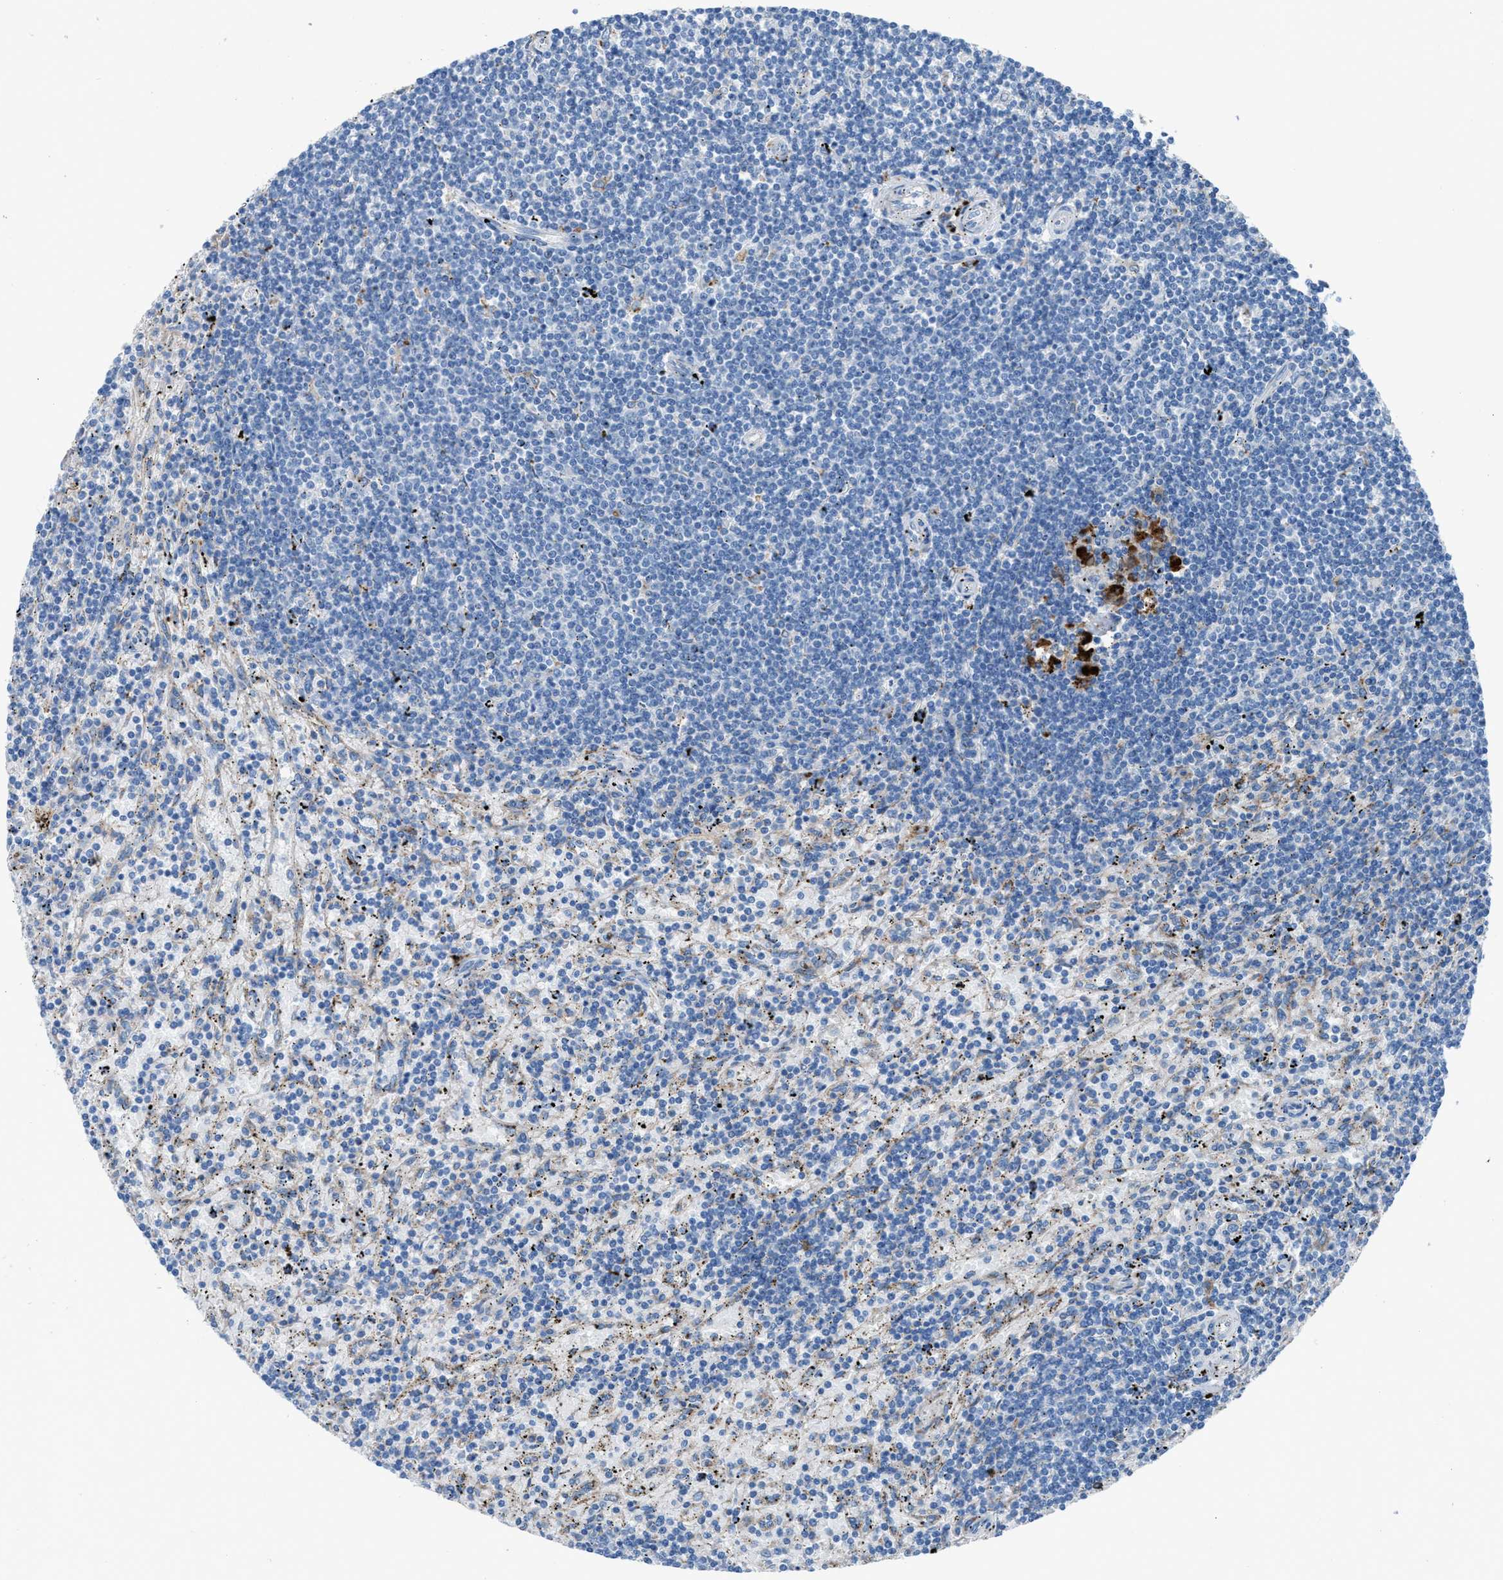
{"staining": {"intensity": "negative", "quantity": "none", "location": "none"}, "tissue": "lymphoma", "cell_type": "Tumor cells", "image_type": "cancer", "snomed": [{"axis": "morphology", "description": "Malignant lymphoma, non-Hodgkin's type, Low grade"}, {"axis": "topography", "description": "Spleen"}], "caption": "High power microscopy micrograph of an IHC image of low-grade malignant lymphoma, non-Hodgkin's type, revealing no significant expression in tumor cells. Brightfield microscopy of immunohistochemistry stained with DAB (brown) and hematoxylin (blue), captured at high magnification.", "gene": "CD1B", "patient": {"sex": "male", "age": 76}}